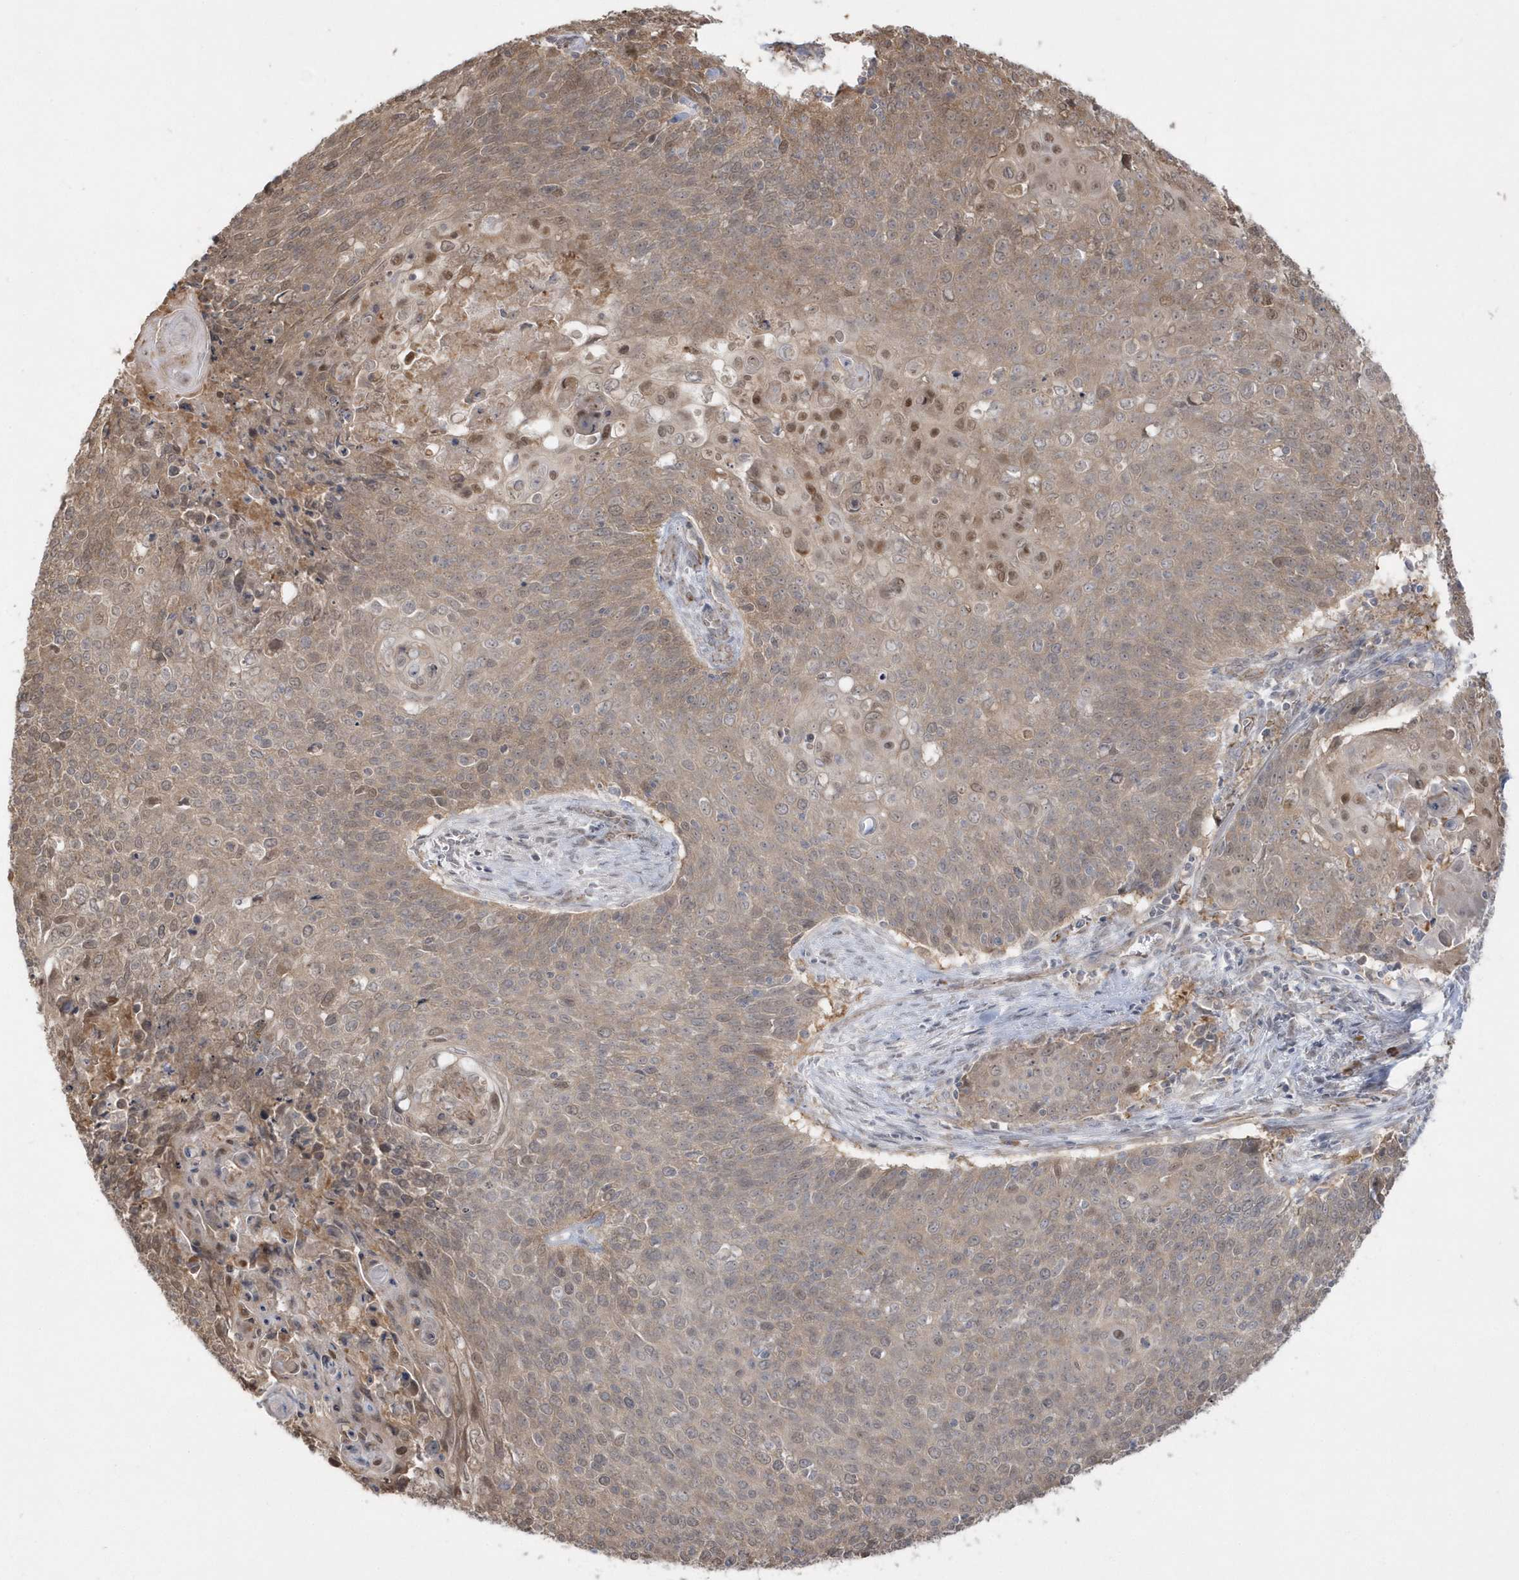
{"staining": {"intensity": "moderate", "quantity": ">75%", "location": "cytoplasmic/membranous,nuclear"}, "tissue": "cervical cancer", "cell_type": "Tumor cells", "image_type": "cancer", "snomed": [{"axis": "morphology", "description": "Squamous cell carcinoma, NOS"}, {"axis": "topography", "description": "Cervix"}], "caption": "DAB (3,3'-diaminobenzidine) immunohistochemical staining of human cervical squamous cell carcinoma demonstrates moderate cytoplasmic/membranous and nuclear protein expression in about >75% of tumor cells.", "gene": "DHX57", "patient": {"sex": "female", "age": 39}}